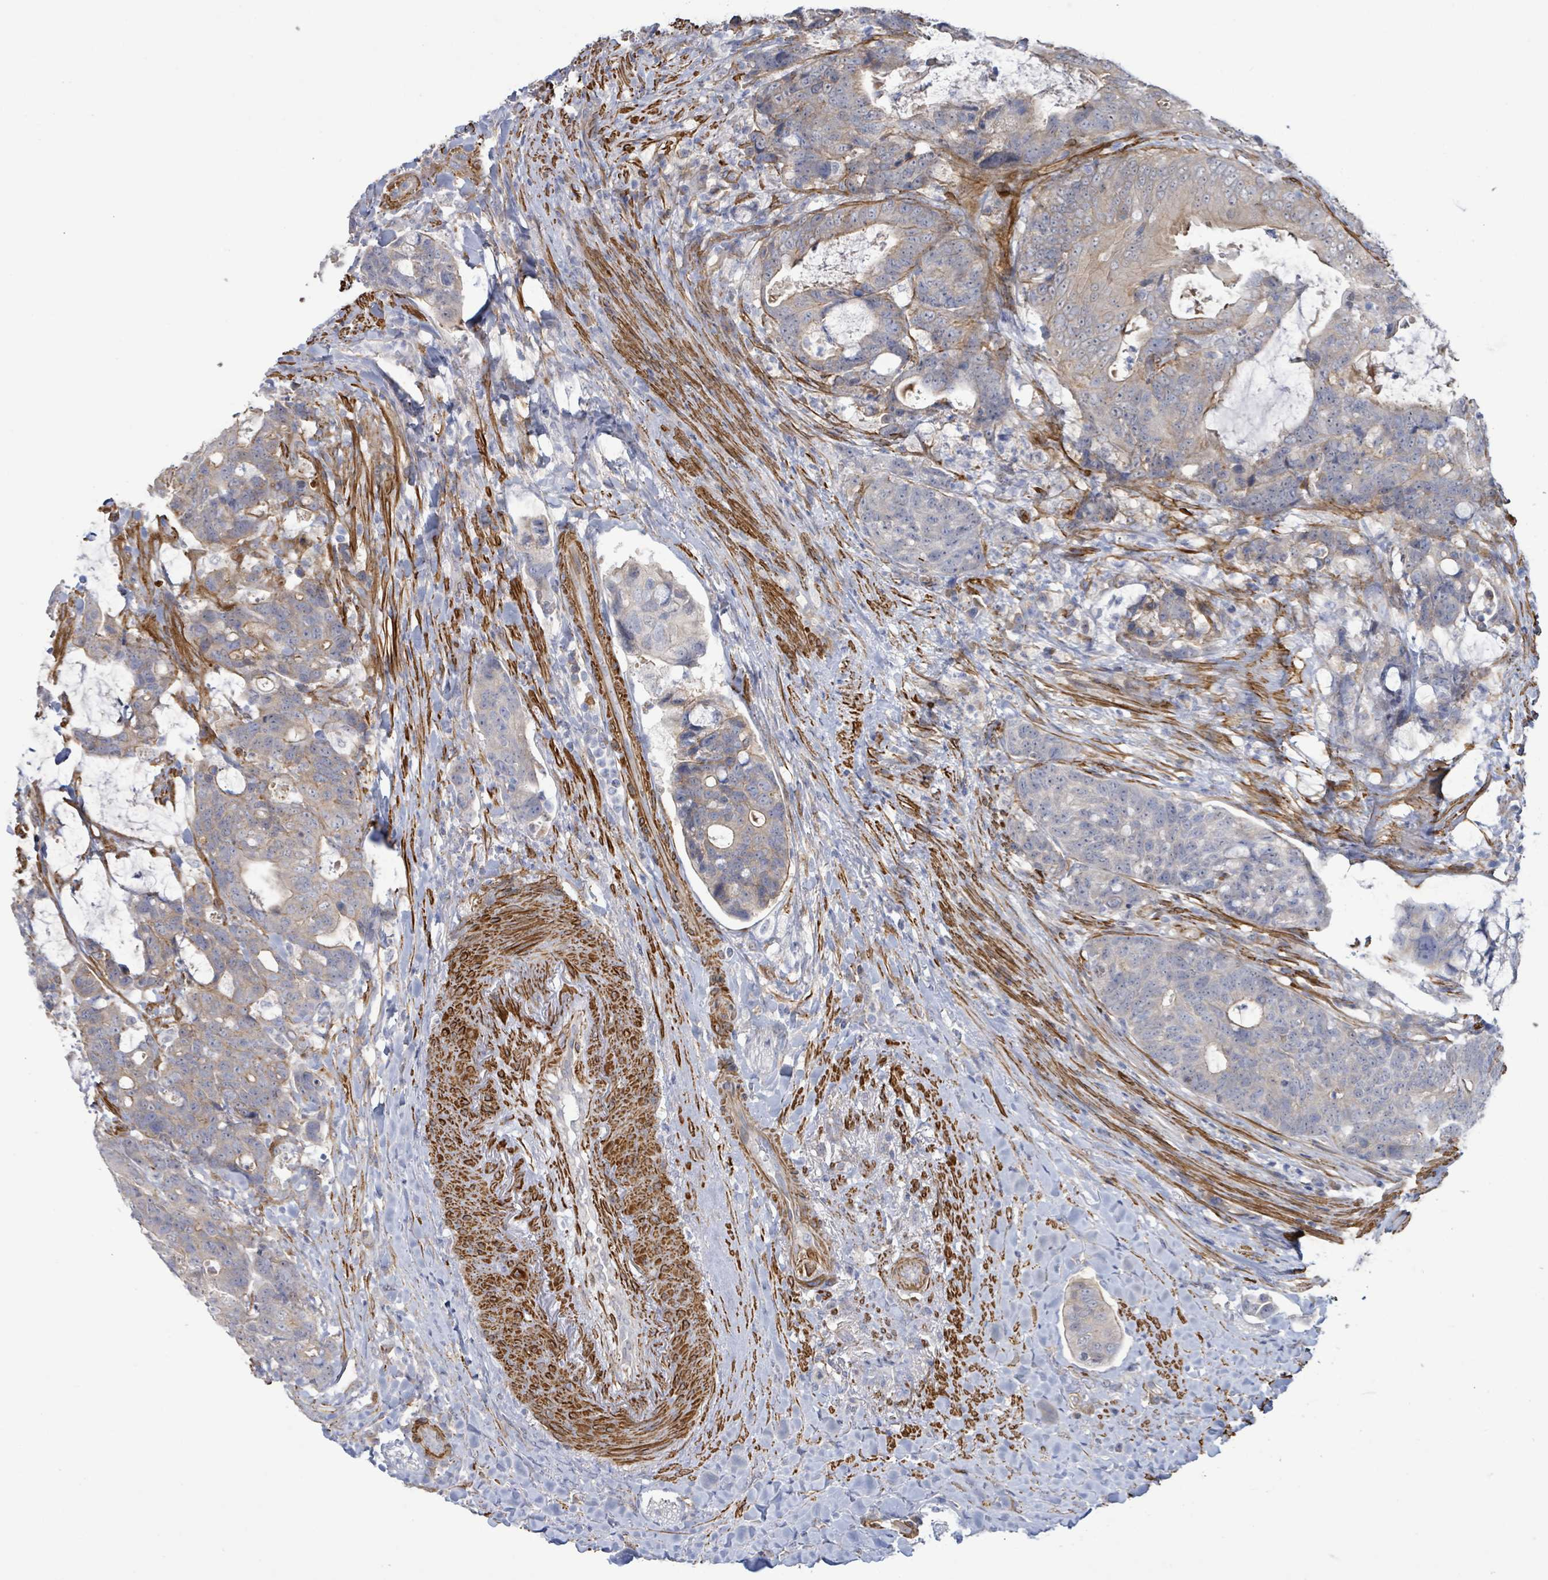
{"staining": {"intensity": "weak", "quantity": "25%-75%", "location": "cytoplasmic/membranous"}, "tissue": "colorectal cancer", "cell_type": "Tumor cells", "image_type": "cancer", "snomed": [{"axis": "morphology", "description": "Adenocarcinoma, NOS"}, {"axis": "topography", "description": "Colon"}], "caption": "A histopathology image of colorectal cancer stained for a protein displays weak cytoplasmic/membranous brown staining in tumor cells.", "gene": "DMRTC1B", "patient": {"sex": "female", "age": 82}}